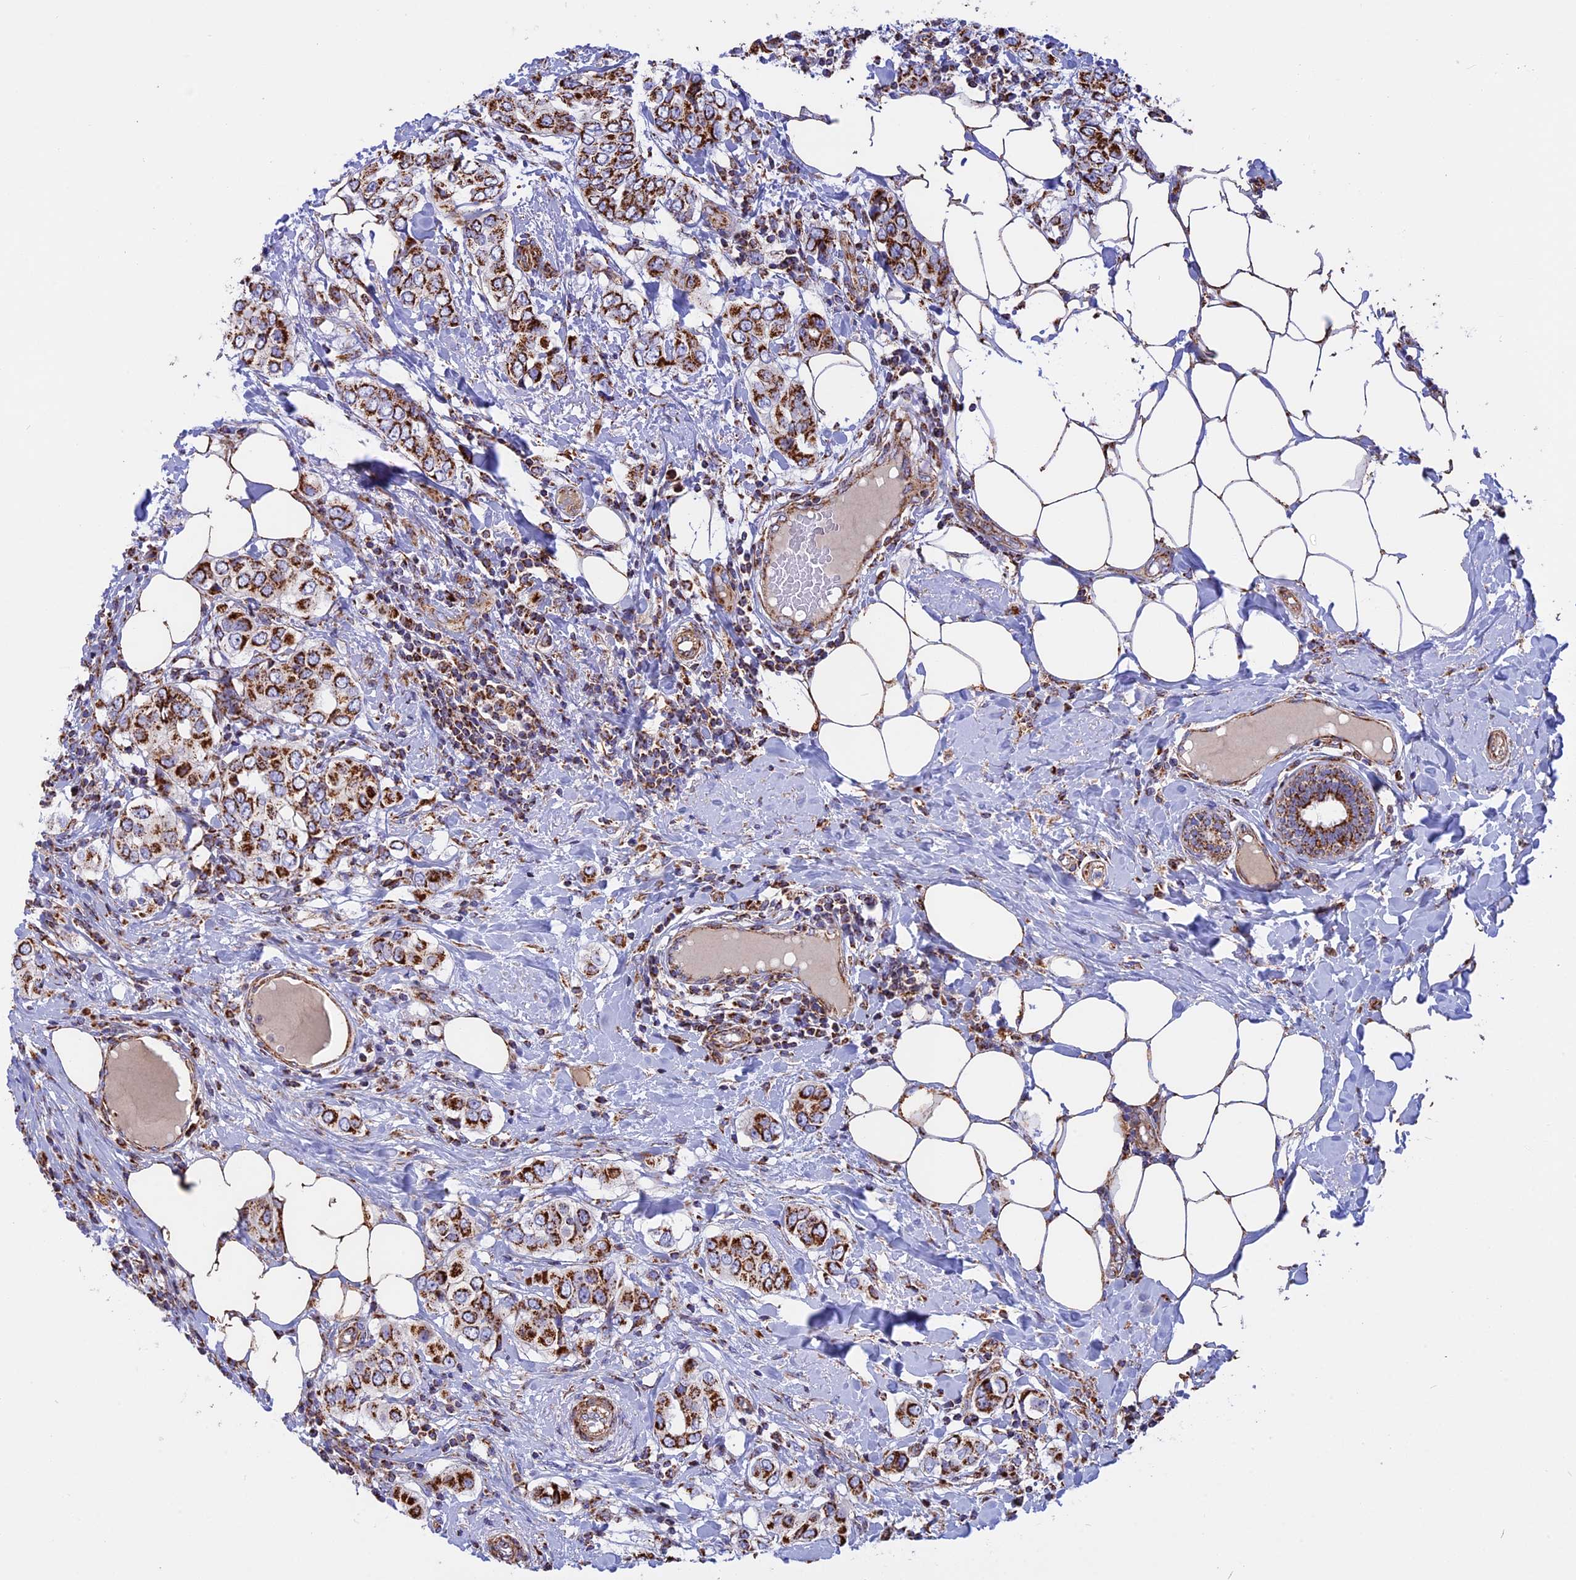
{"staining": {"intensity": "strong", "quantity": ">75%", "location": "cytoplasmic/membranous"}, "tissue": "breast cancer", "cell_type": "Tumor cells", "image_type": "cancer", "snomed": [{"axis": "morphology", "description": "Lobular carcinoma"}, {"axis": "topography", "description": "Breast"}], "caption": "The photomicrograph exhibits a brown stain indicating the presence of a protein in the cytoplasmic/membranous of tumor cells in lobular carcinoma (breast).", "gene": "UQCRB", "patient": {"sex": "female", "age": 51}}